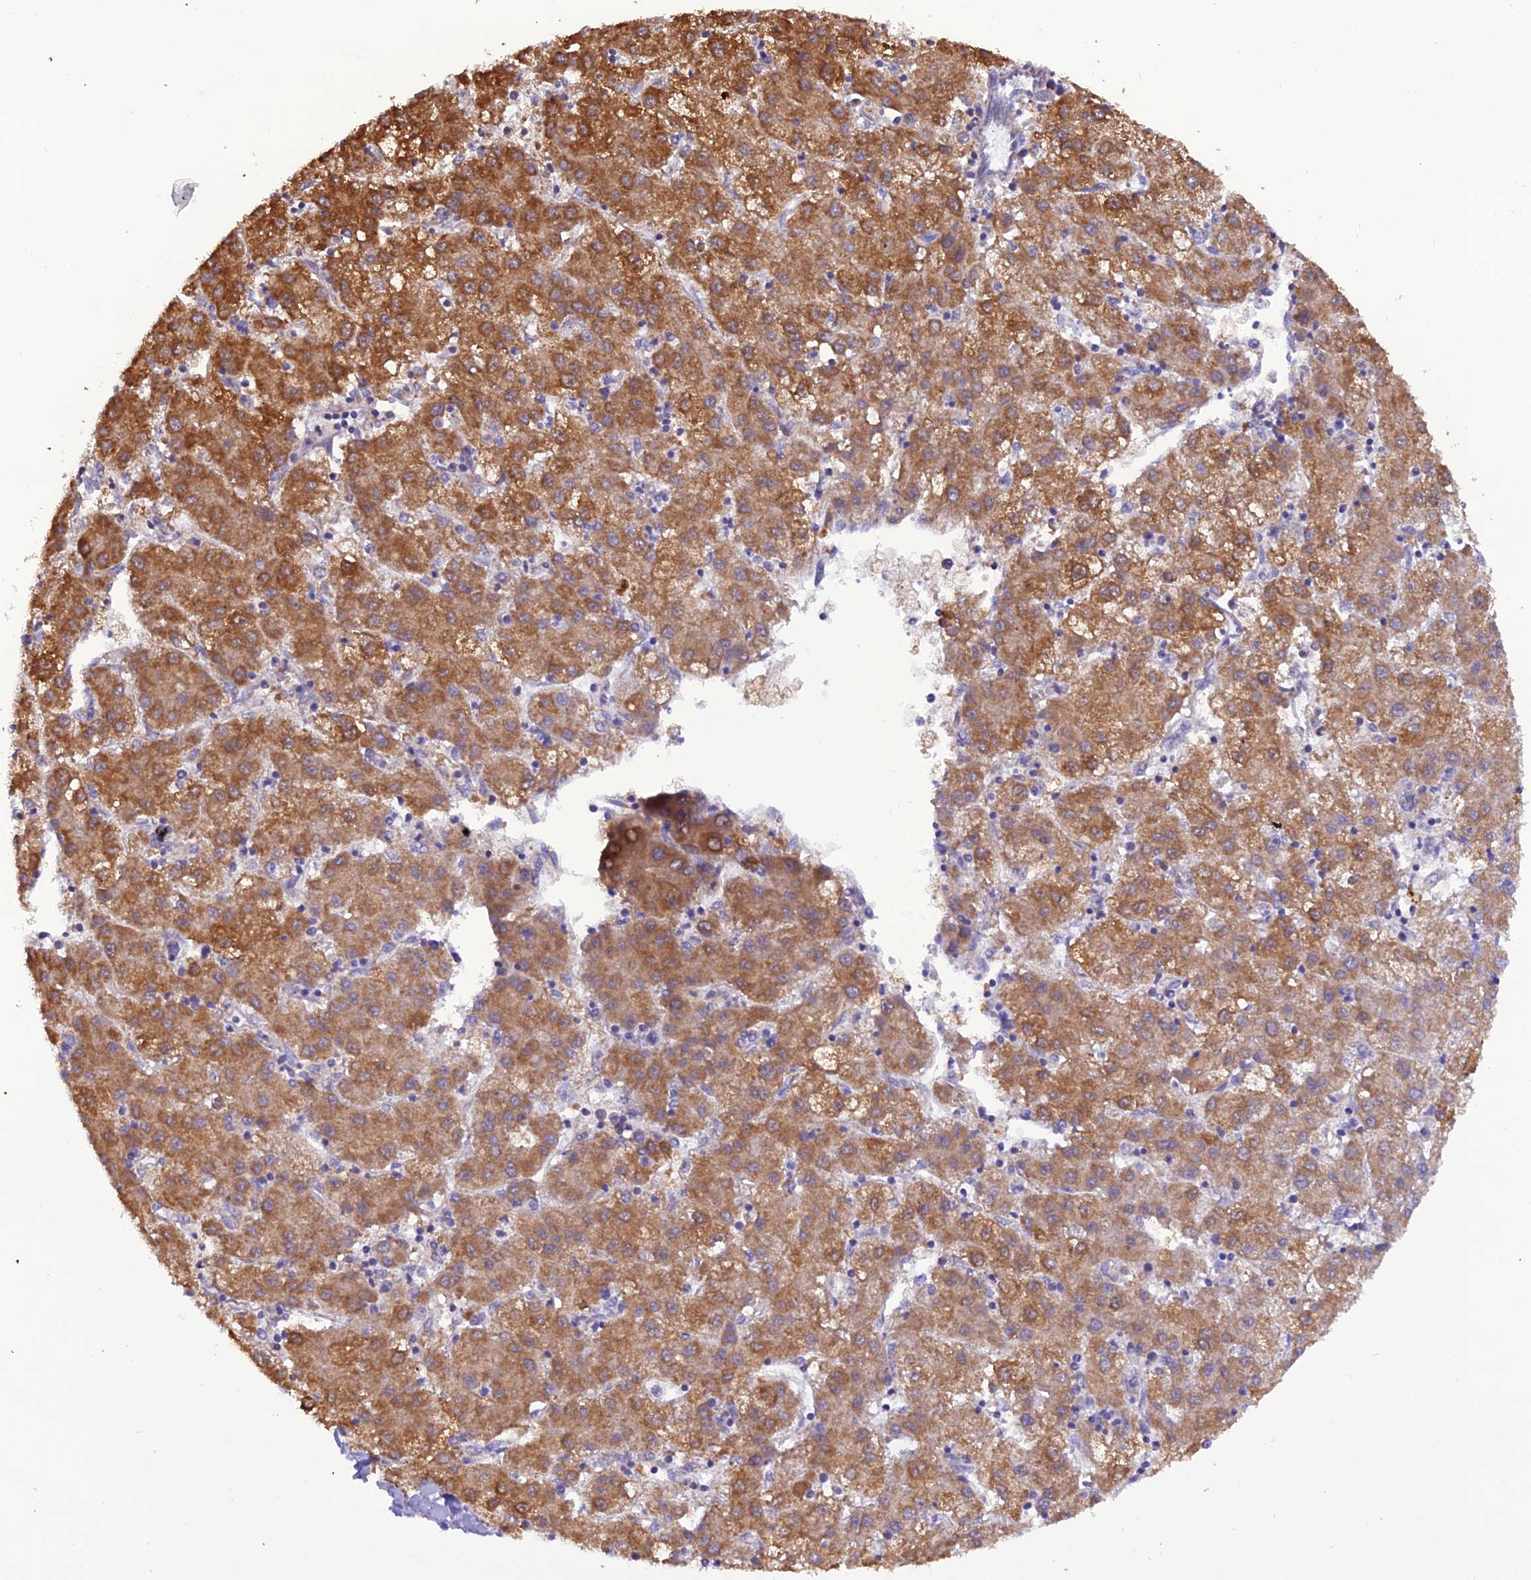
{"staining": {"intensity": "moderate", "quantity": ">75%", "location": "cytoplasmic/membranous"}, "tissue": "liver cancer", "cell_type": "Tumor cells", "image_type": "cancer", "snomed": [{"axis": "morphology", "description": "Carcinoma, Hepatocellular, NOS"}, {"axis": "topography", "description": "Liver"}], "caption": "About >75% of tumor cells in liver cancer (hepatocellular carcinoma) display moderate cytoplasmic/membranous protein expression as visualized by brown immunohistochemical staining.", "gene": "GPD1", "patient": {"sex": "male", "age": 72}}